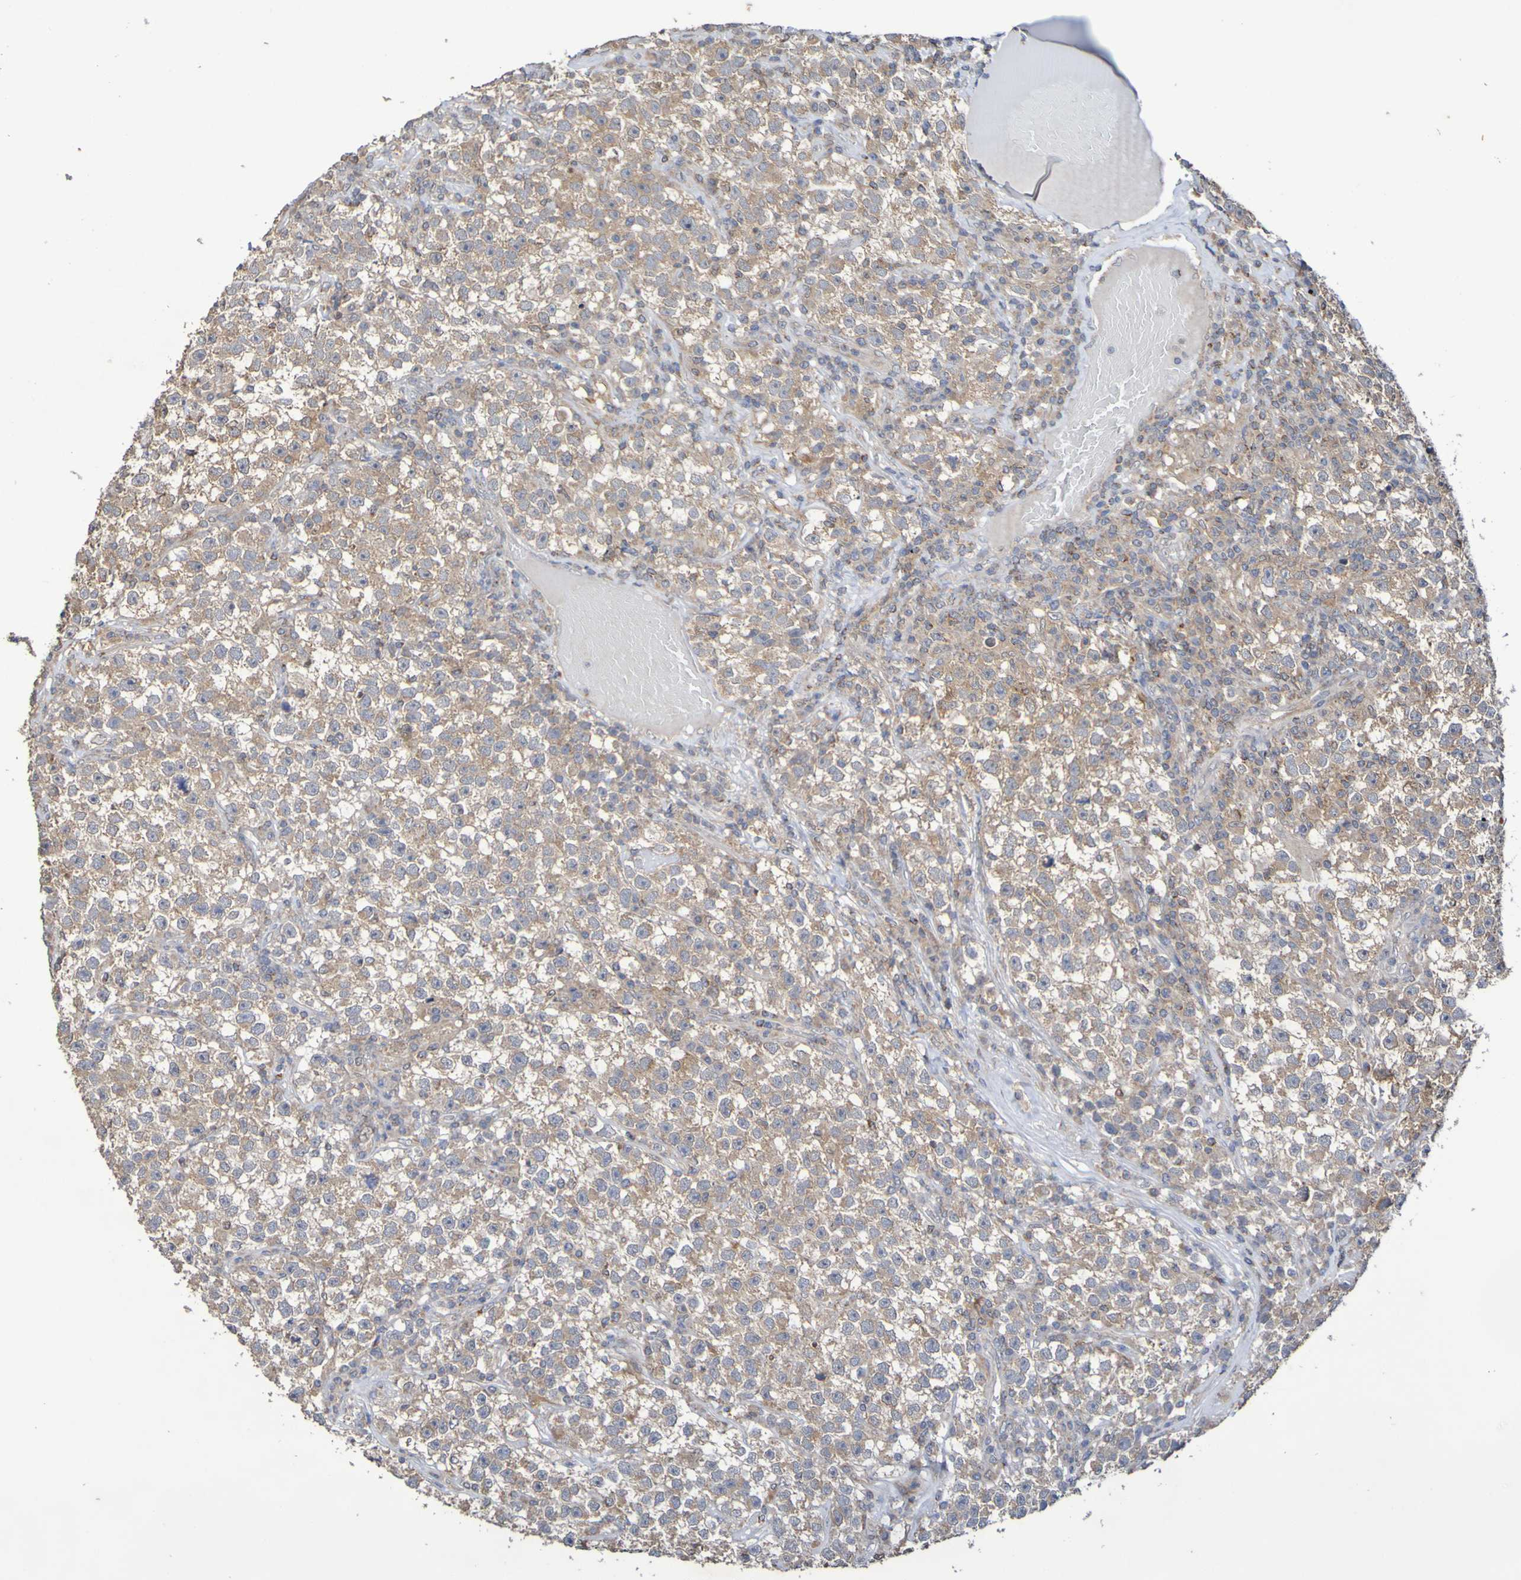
{"staining": {"intensity": "moderate", "quantity": ">75%", "location": "cytoplasmic/membranous"}, "tissue": "testis cancer", "cell_type": "Tumor cells", "image_type": "cancer", "snomed": [{"axis": "morphology", "description": "Seminoma, NOS"}, {"axis": "topography", "description": "Testis"}], "caption": "A histopathology image showing moderate cytoplasmic/membranous expression in approximately >75% of tumor cells in testis cancer, as visualized by brown immunohistochemical staining.", "gene": "C3orf18", "patient": {"sex": "male", "age": 22}}